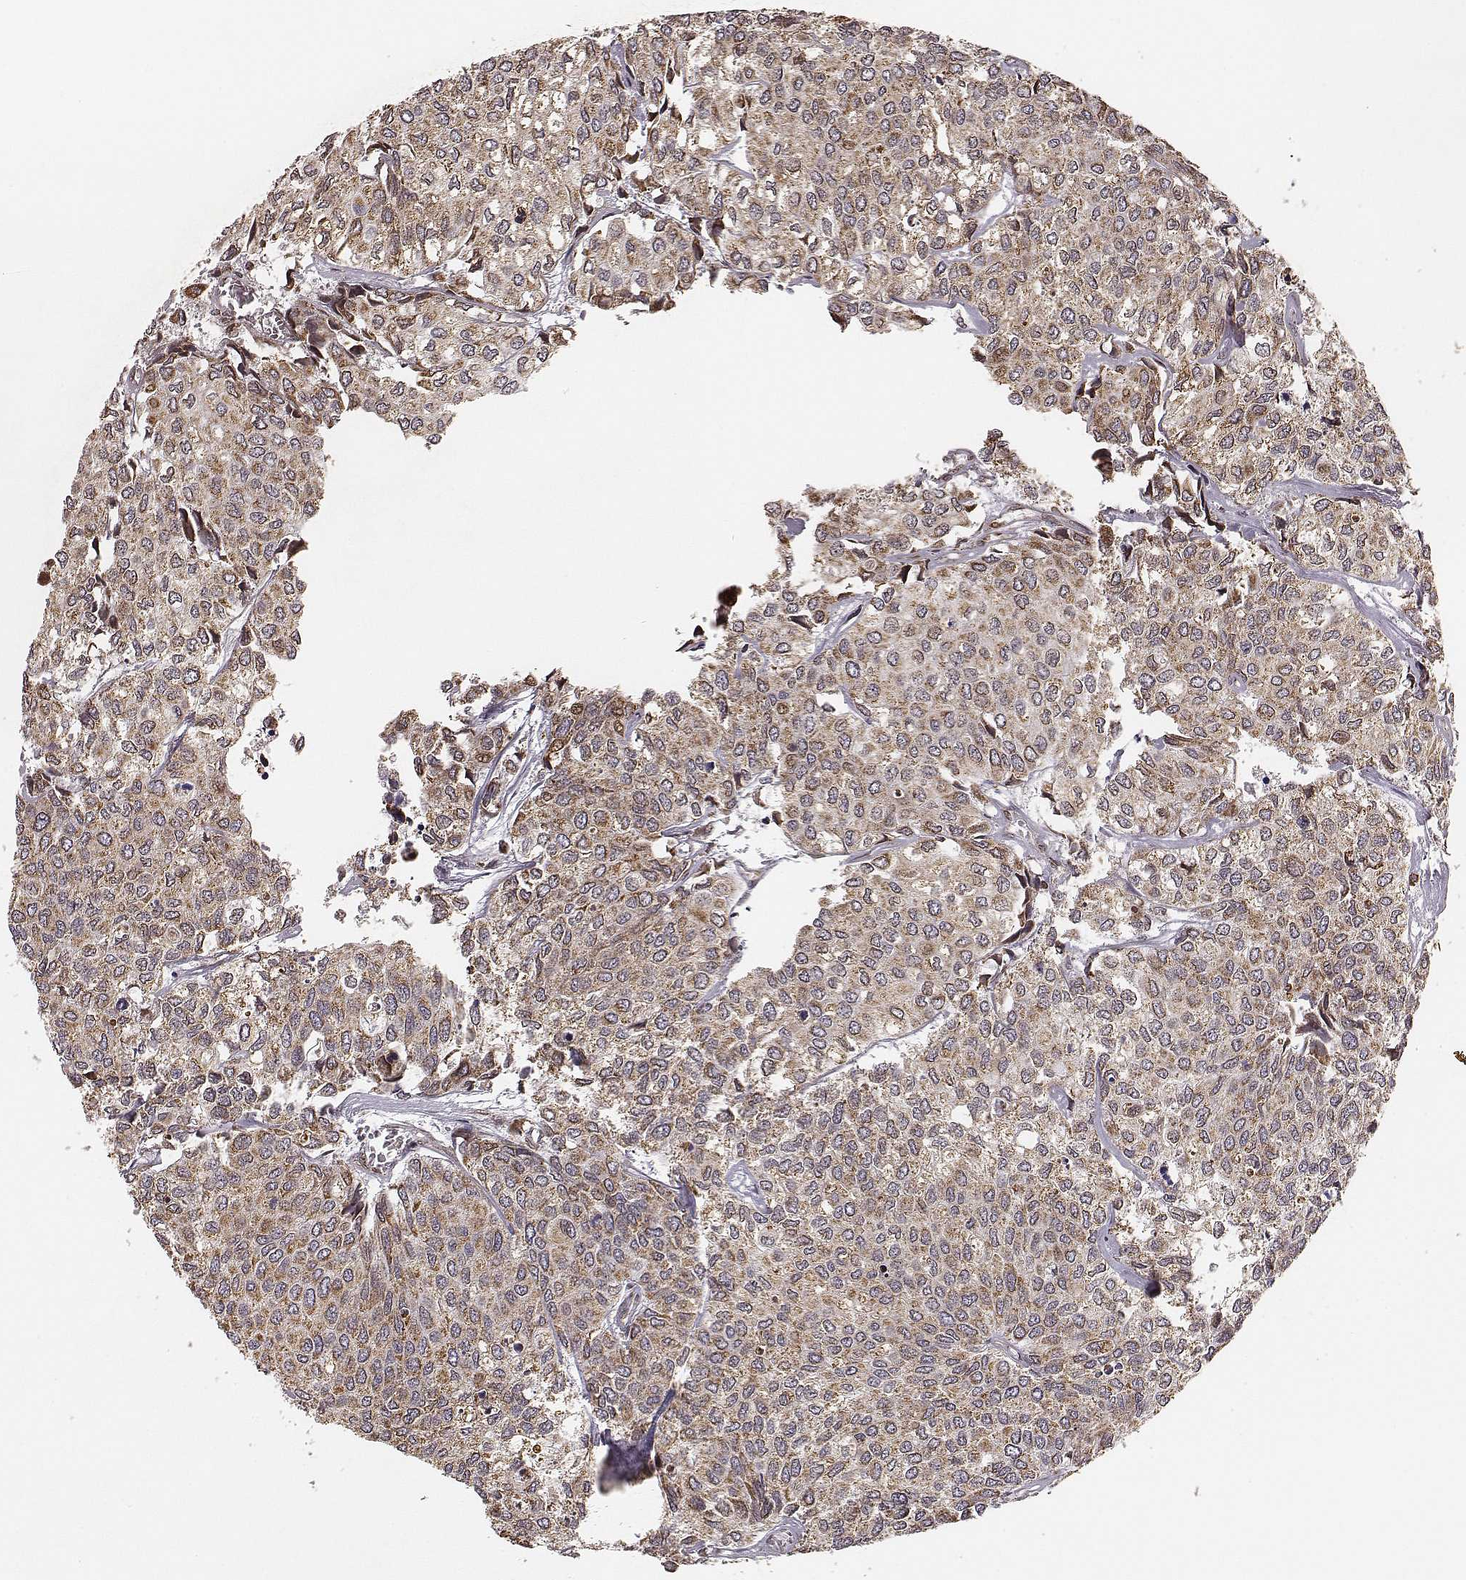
{"staining": {"intensity": "moderate", "quantity": ">75%", "location": "cytoplasmic/membranous"}, "tissue": "urothelial cancer", "cell_type": "Tumor cells", "image_type": "cancer", "snomed": [{"axis": "morphology", "description": "Urothelial carcinoma, High grade"}, {"axis": "topography", "description": "Urinary bladder"}], "caption": "Urothelial cancer stained with DAB (3,3'-diaminobenzidine) immunohistochemistry (IHC) shows medium levels of moderate cytoplasmic/membranous positivity in about >75% of tumor cells.", "gene": "ACOT2", "patient": {"sex": "male", "age": 73}}